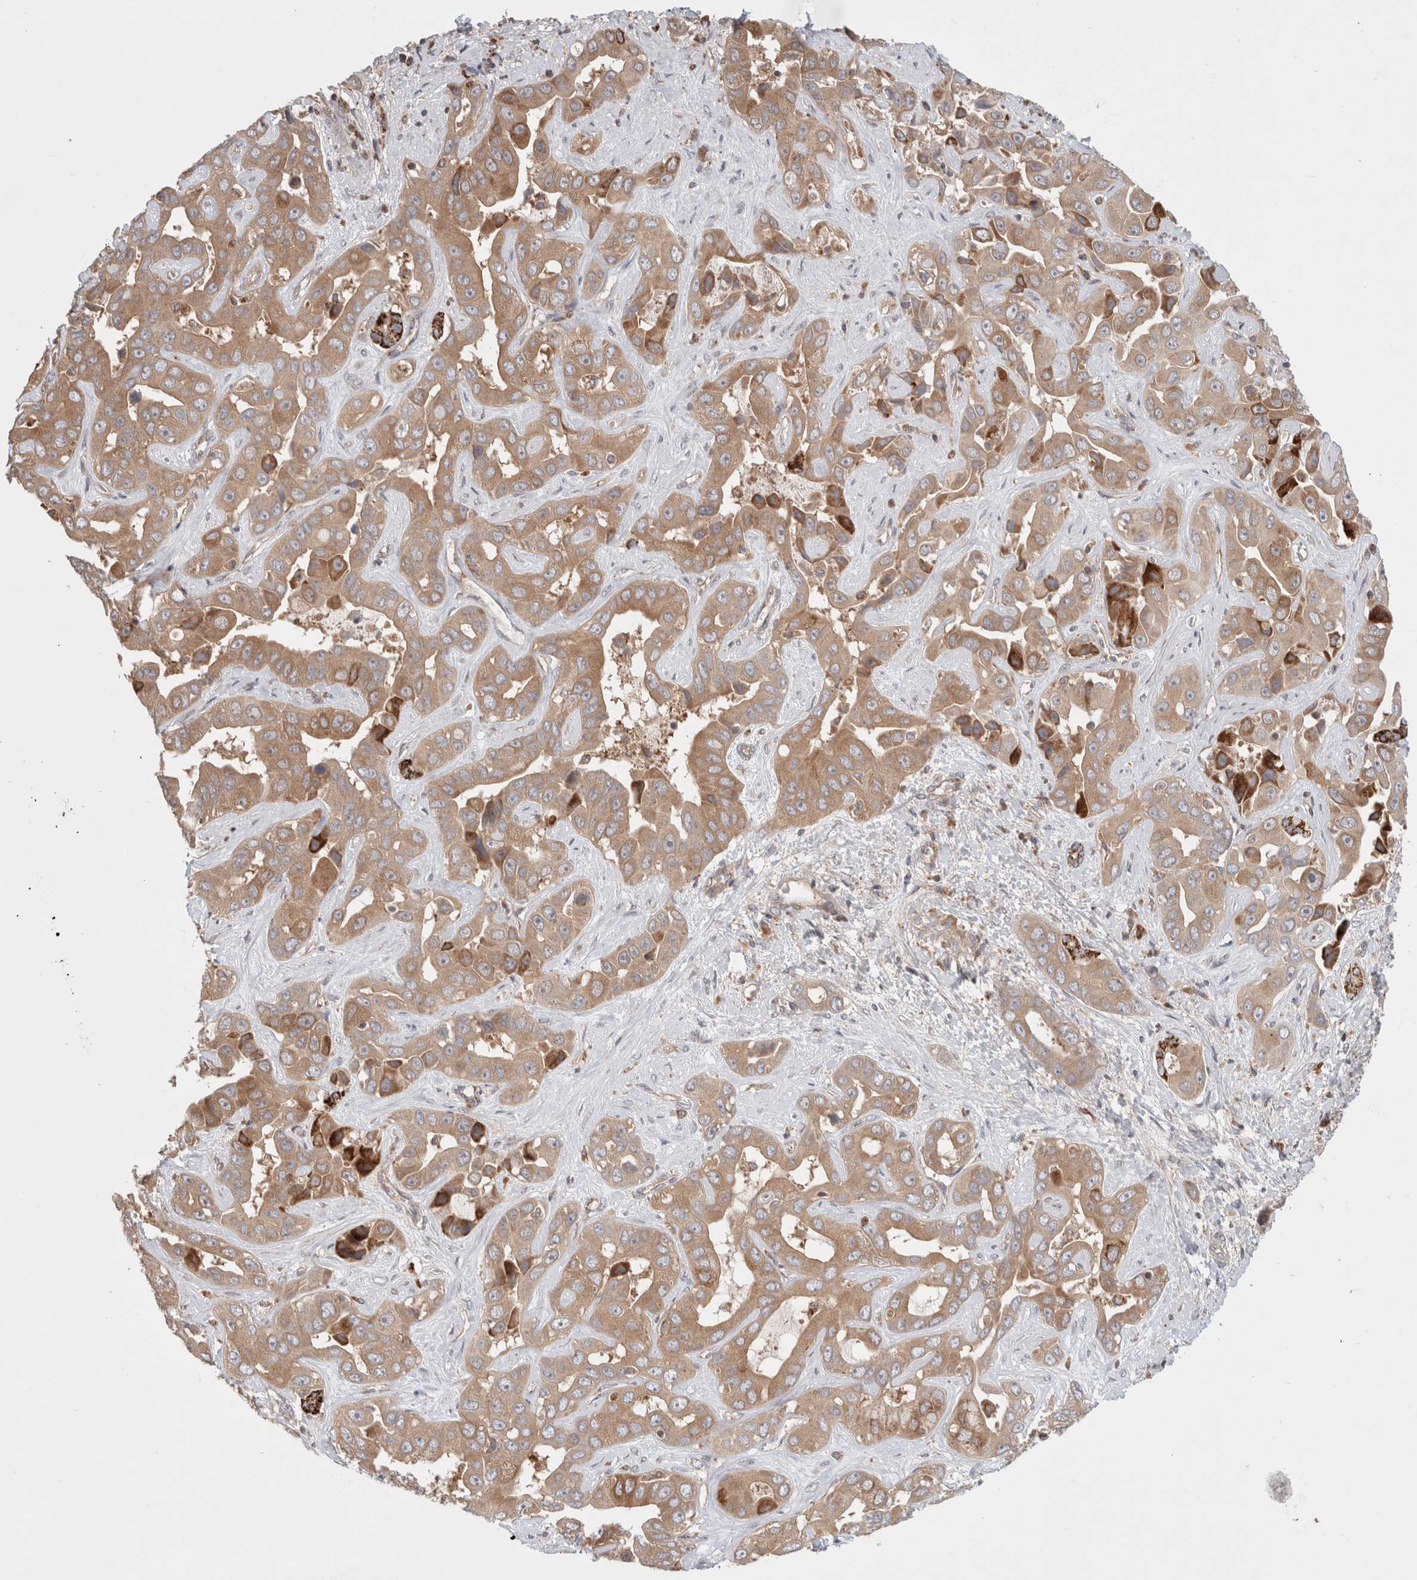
{"staining": {"intensity": "moderate", "quantity": ">75%", "location": "cytoplasmic/membranous"}, "tissue": "liver cancer", "cell_type": "Tumor cells", "image_type": "cancer", "snomed": [{"axis": "morphology", "description": "Cholangiocarcinoma"}, {"axis": "topography", "description": "Liver"}], "caption": "Immunohistochemistry (IHC) of liver cholangiocarcinoma demonstrates medium levels of moderate cytoplasmic/membranous staining in approximately >75% of tumor cells. (Brightfield microscopy of DAB IHC at high magnification).", "gene": "HROB", "patient": {"sex": "female", "age": 52}}